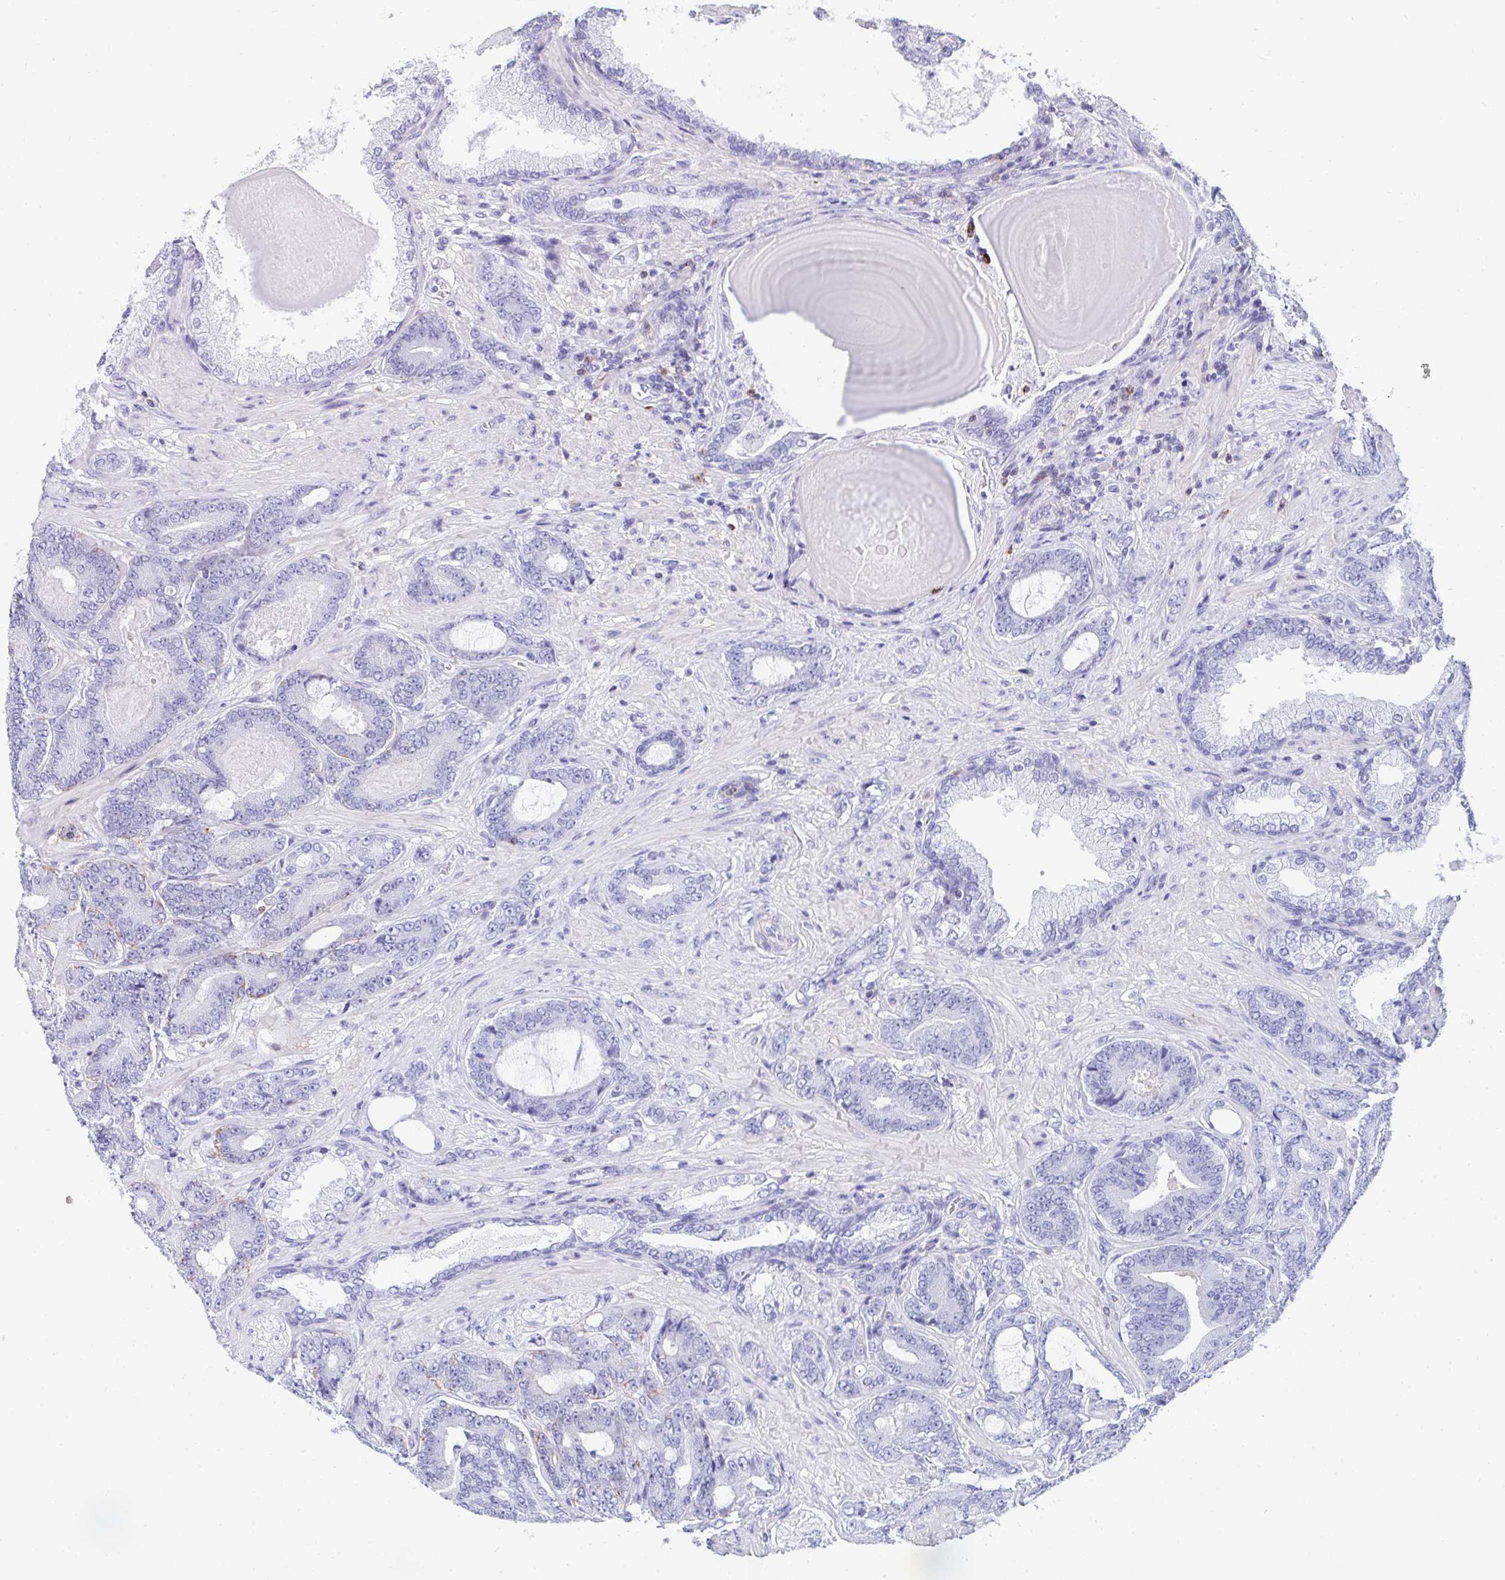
{"staining": {"intensity": "negative", "quantity": "none", "location": "none"}, "tissue": "prostate cancer", "cell_type": "Tumor cells", "image_type": "cancer", "snomed": [{"axis": "morphology", "description": "Adenocarcinoma, High grade"}, {"axis": "topography", "description": "Prostate"}], "caption": "A high-resolution photomicrograph shows IHC staining of prostate cancer, which demonstrates no significant staining in tumor cells.", "gene": "CD7", "patient": {"sex": "male", "age": 62}}